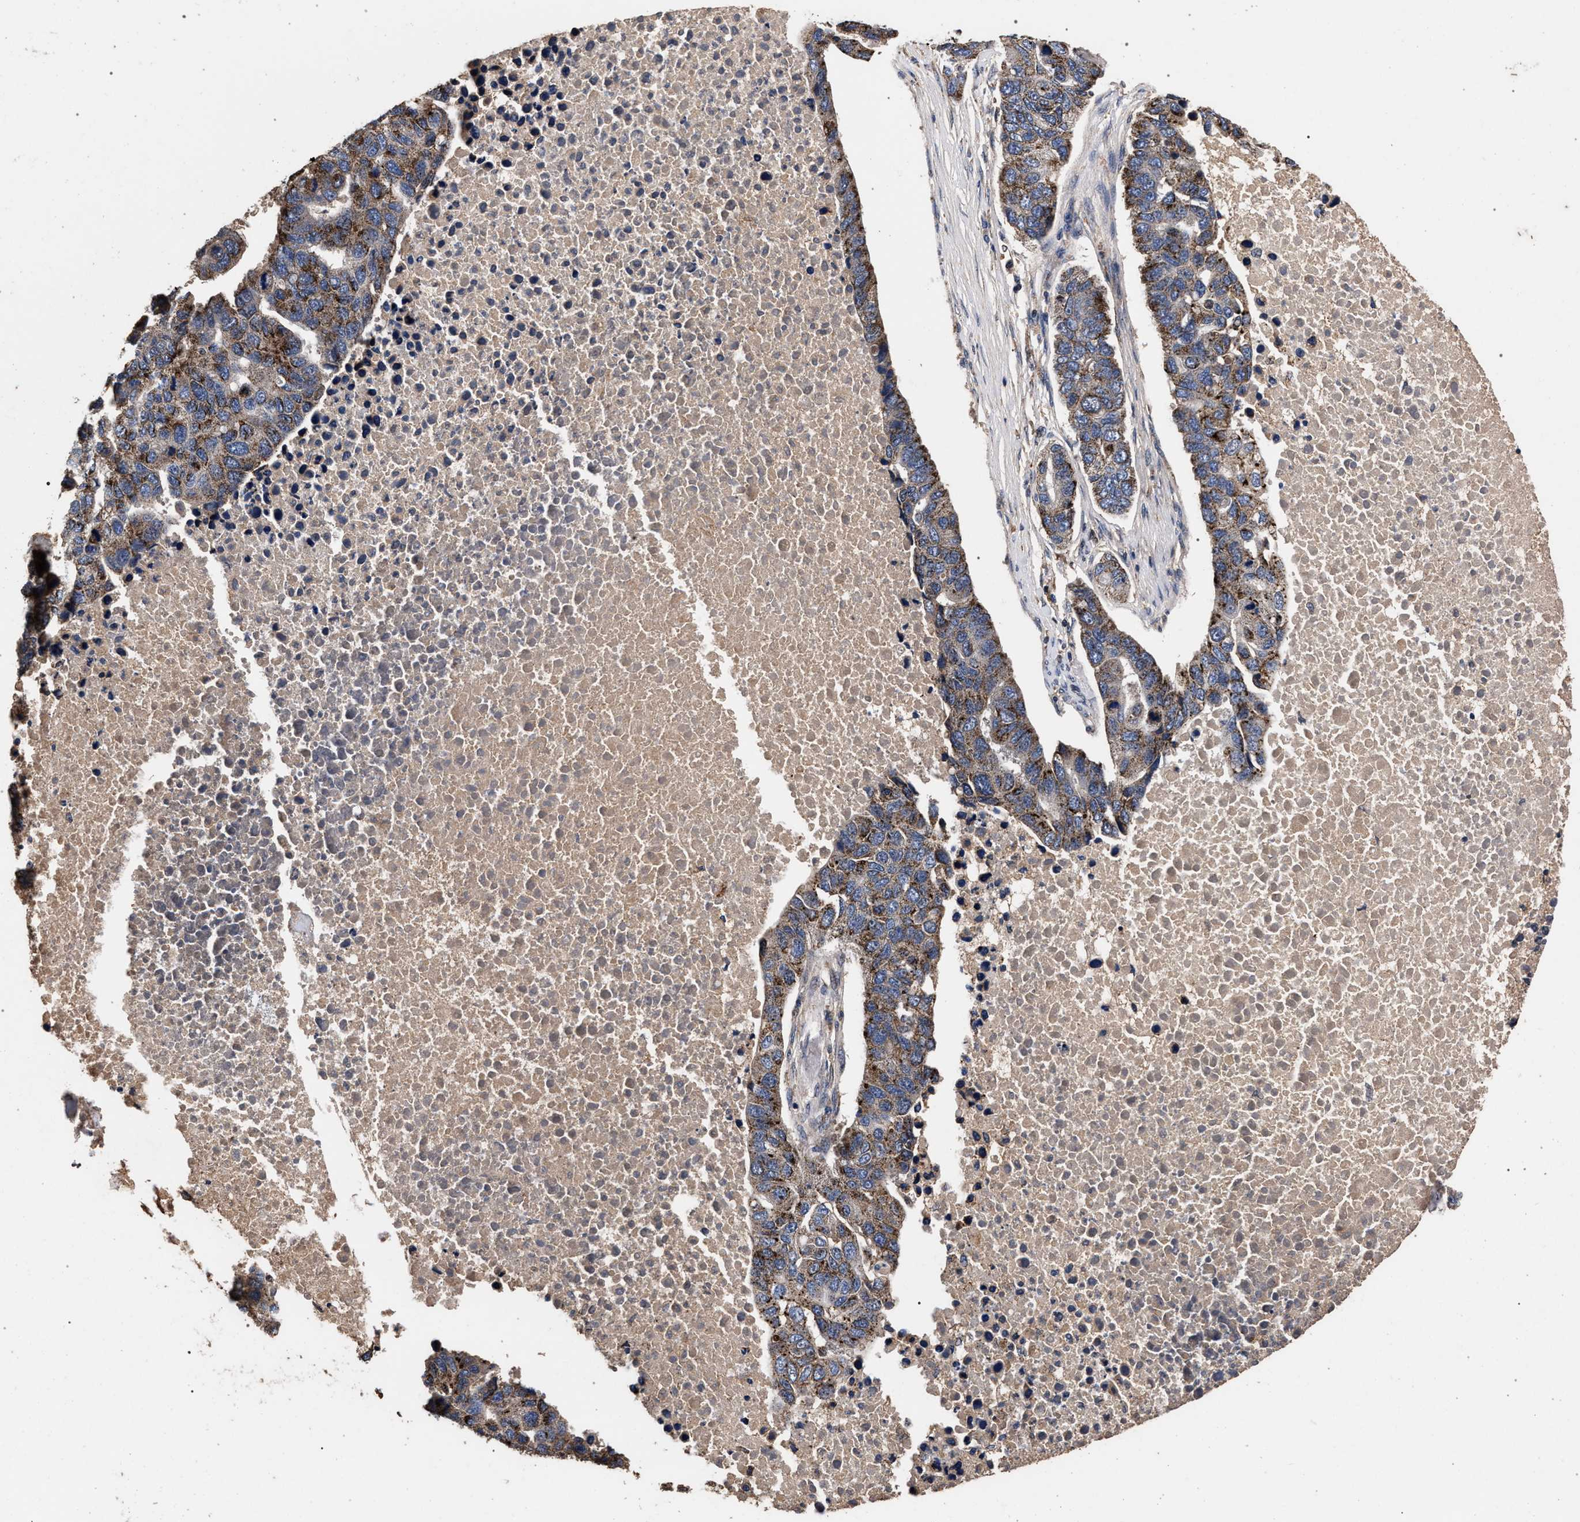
{"staining": {"intensity": "moderate", "quantity": ">75%", "location": "cytoplasmic/membranous"}, "tissue": "pancreatic cancer", "cell_type": "Tumor cells", "image_type": "cancer", "snomed": [{"axis": "morphology", "description": "Adenocarcinoma, NOS"}, {"axis": "topography", "description": "Pancreas"}], "caption": "Immunohistochemistry staining of pancreatic cancer (adenocarcinoma), which reveals medium levels of moderate cytoplasmic/membranous staining in about >75% of tumor cells indicating moderate cytoplasmic/membranous protein staining. The staining was performed using DAB (3,3'-diaminobenzidine) (brown) for protein detection and nuclei were counterstained in hematoxylin (blue).", "gene": "ACOX1", "patient": {"sex": "female", "age": 61}}